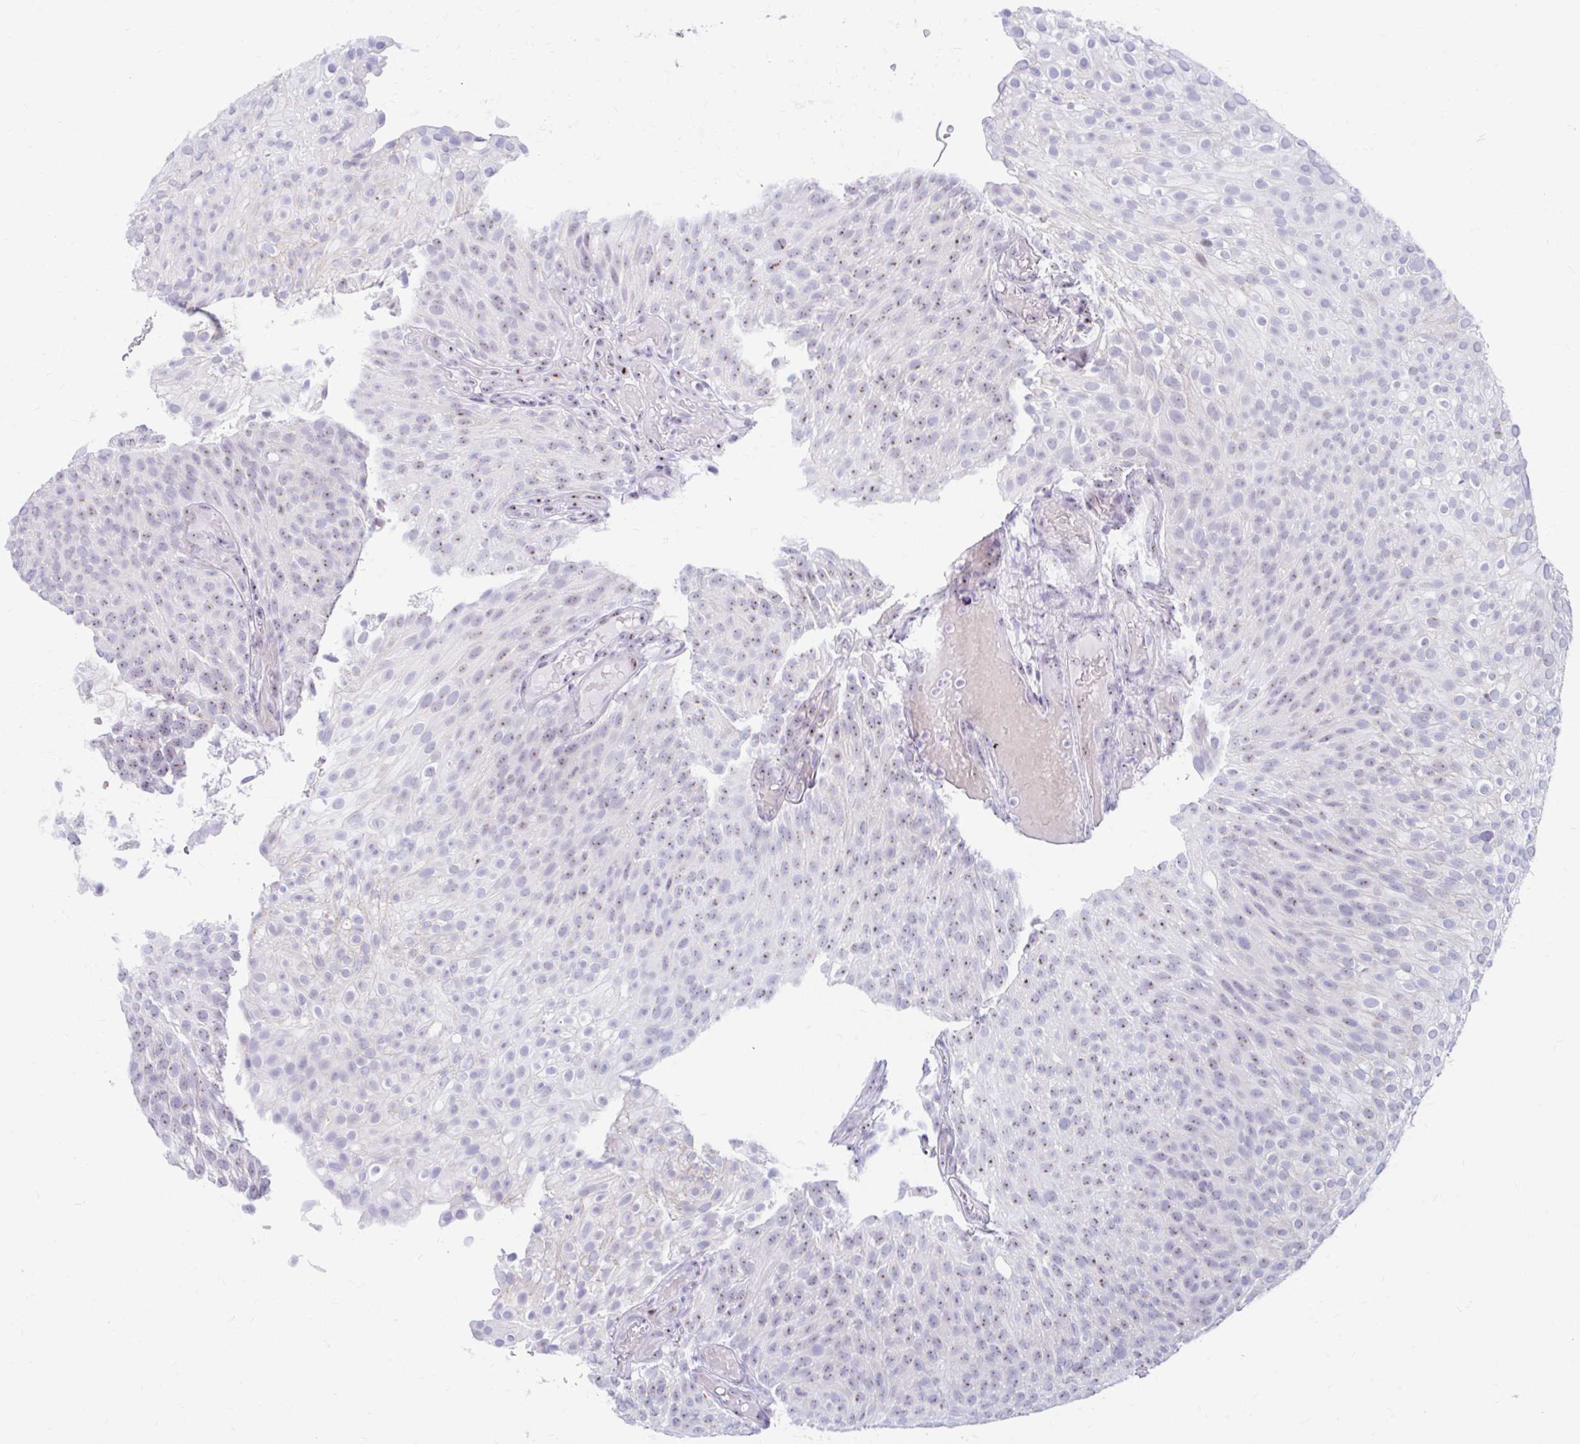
{"staining": {"intensity": "moderate", "quantity": "<25%", "location": "nuclear"}, "tissue": "urothelial cancer", "cell_type": "Tumor cells", "image_type": "cancer", "snomed": [{"axis": "morphology", "description": "Urothelial carcinoma, Low grade"}, {"axis": "topography", "description": "Urinary bladder"}], "caption": "Immunohistochemistry of human urothelial carcinoma (low-grade) displays low levels of moderate nuclear expression in approximately <25% of tumor cells. (DAB (3,3'-diaminobenzidine) IHC, brown staining for protein, blue staining for nuclei).", "gene": "FTSJ3", "patient": {"sex": "male", "age": 78}}